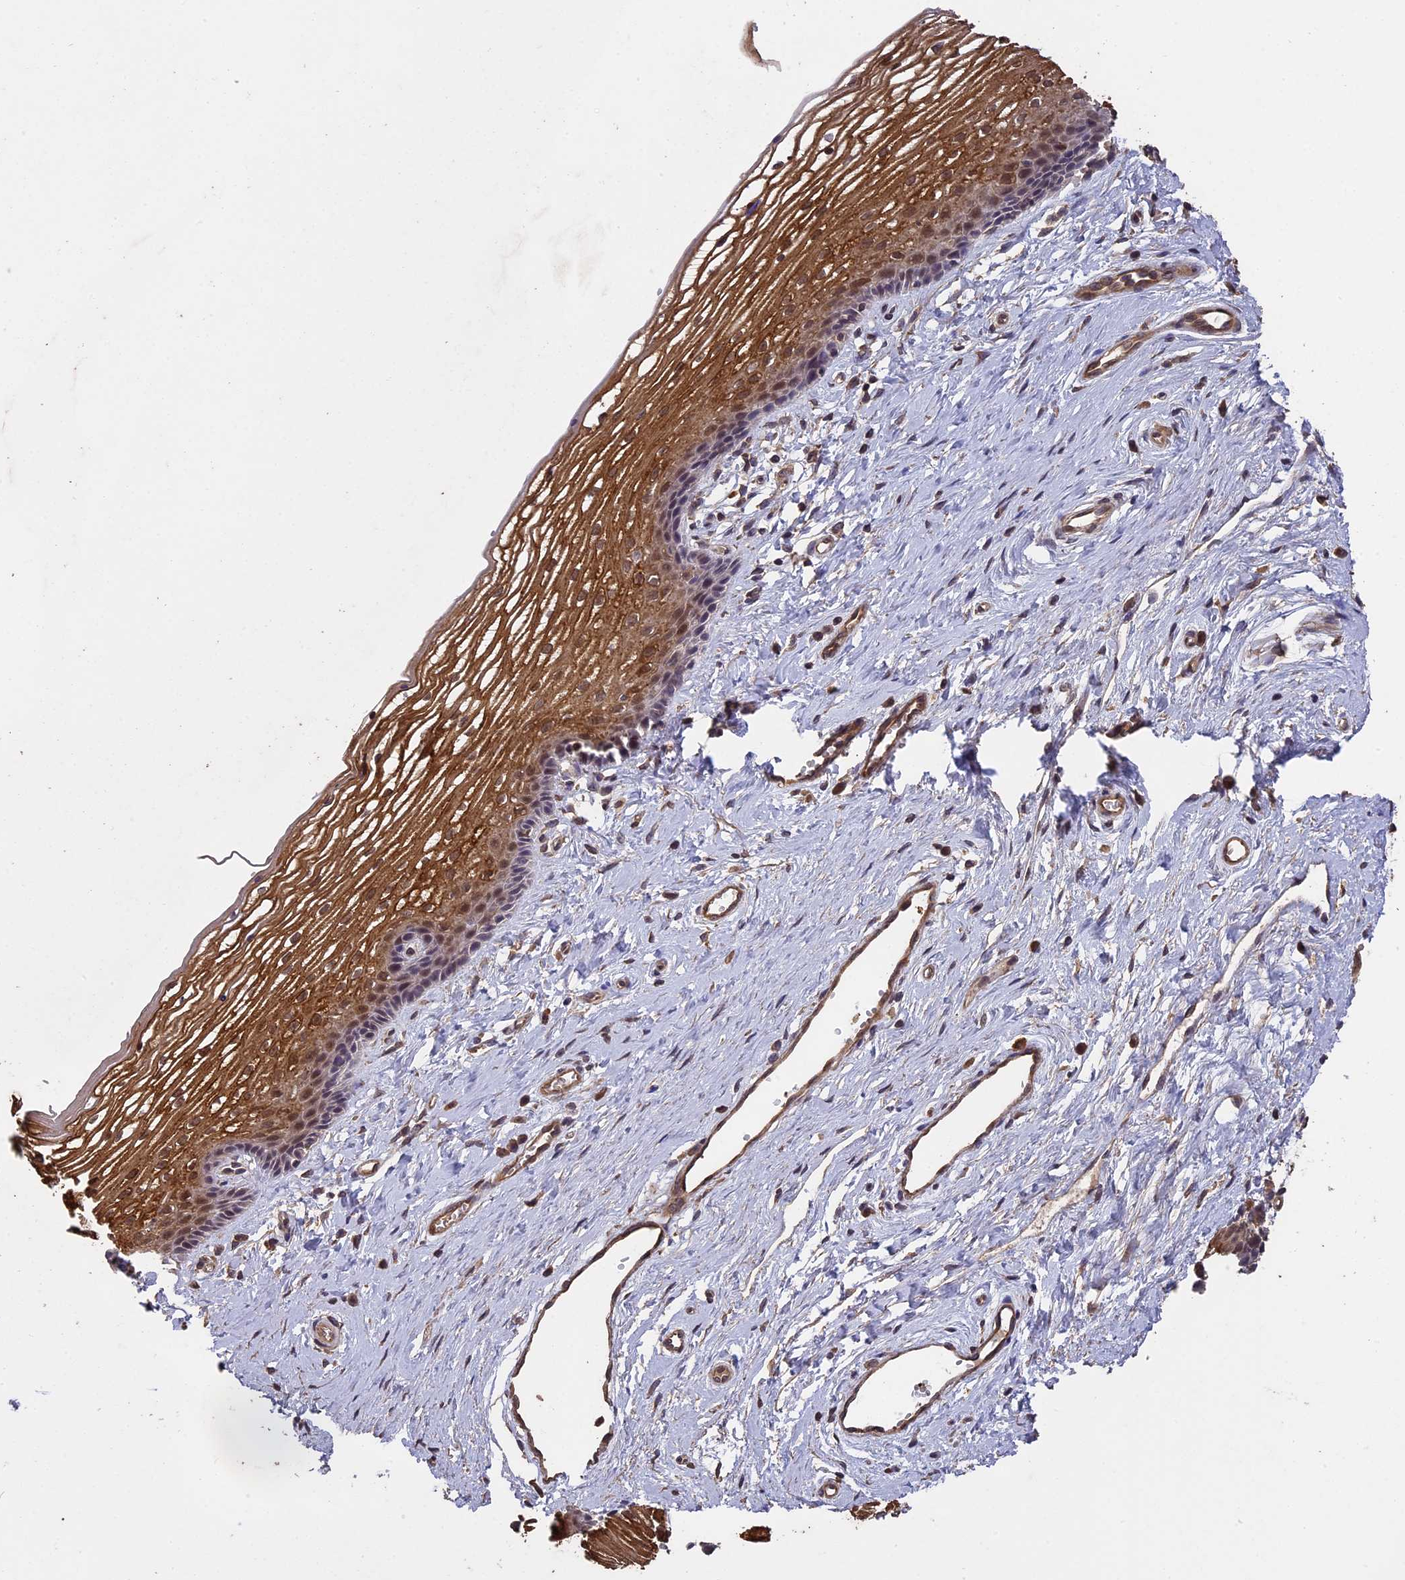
{"staining": {"intensity": "moderate", "quantity": ">75%", "location": "cytoplasmic/membranous,nuclear"}, "tissue": "vagina", "cell_type": "Squamous epithelial cells", "image_type": "normal", "snomed": [{"axis": "morphology", "description": "Normal tissue, NOS"}, {"axis": "topography", "description": "Vagina"}], "caption": "This micrograph reveals immunohistochemistry (IHC) staining of normal vagina, with medium moderate cytoplasmic/membranous,nuclear expression in approximately >75% of squamous epithelial cells.", "gene": "CHD9", "patient": {"sex": "female", "age": 46}}